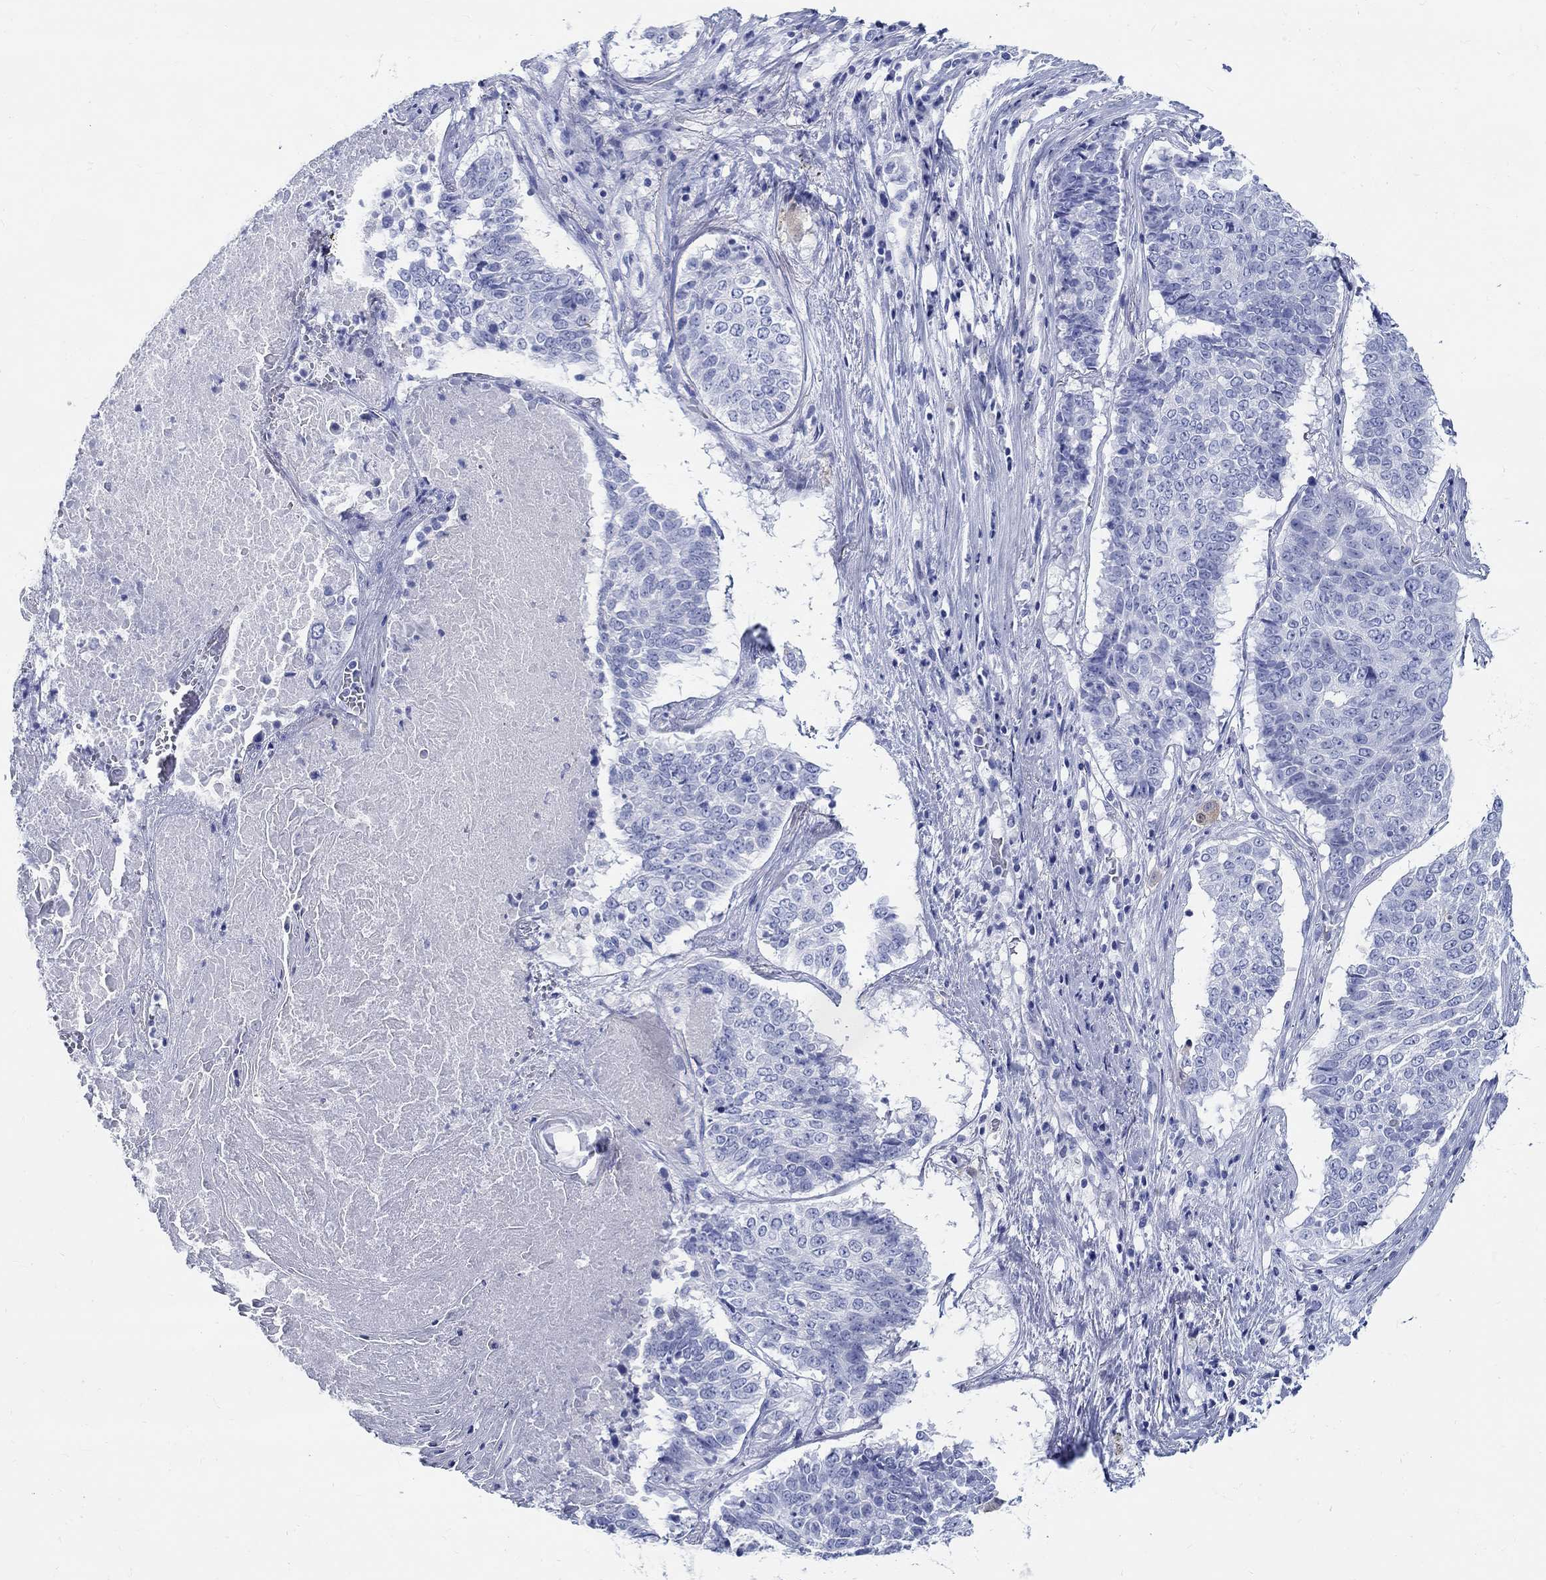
{"staining": {"intensity": "negative", "quantity": "none", "location": "none"}, "tissue": "lung cancer", "cell_type": "Tumor cells", "image_type": "cancer", "snomed": [{"axis": "morphology", "description": "Squamous cell carcinoma, NOS"}, {"axis": "topography", "description": "Lung"}], "caption": "This histopathology image is of squamous cell carcinoma (lung) stained with immunohistochemistry to label a protein in brown with the nuclei are counter-stained blue. There is no positivity in tumor cells.", "gene": "FBXO2", "patient": {"sex": "male", "age": 64}}